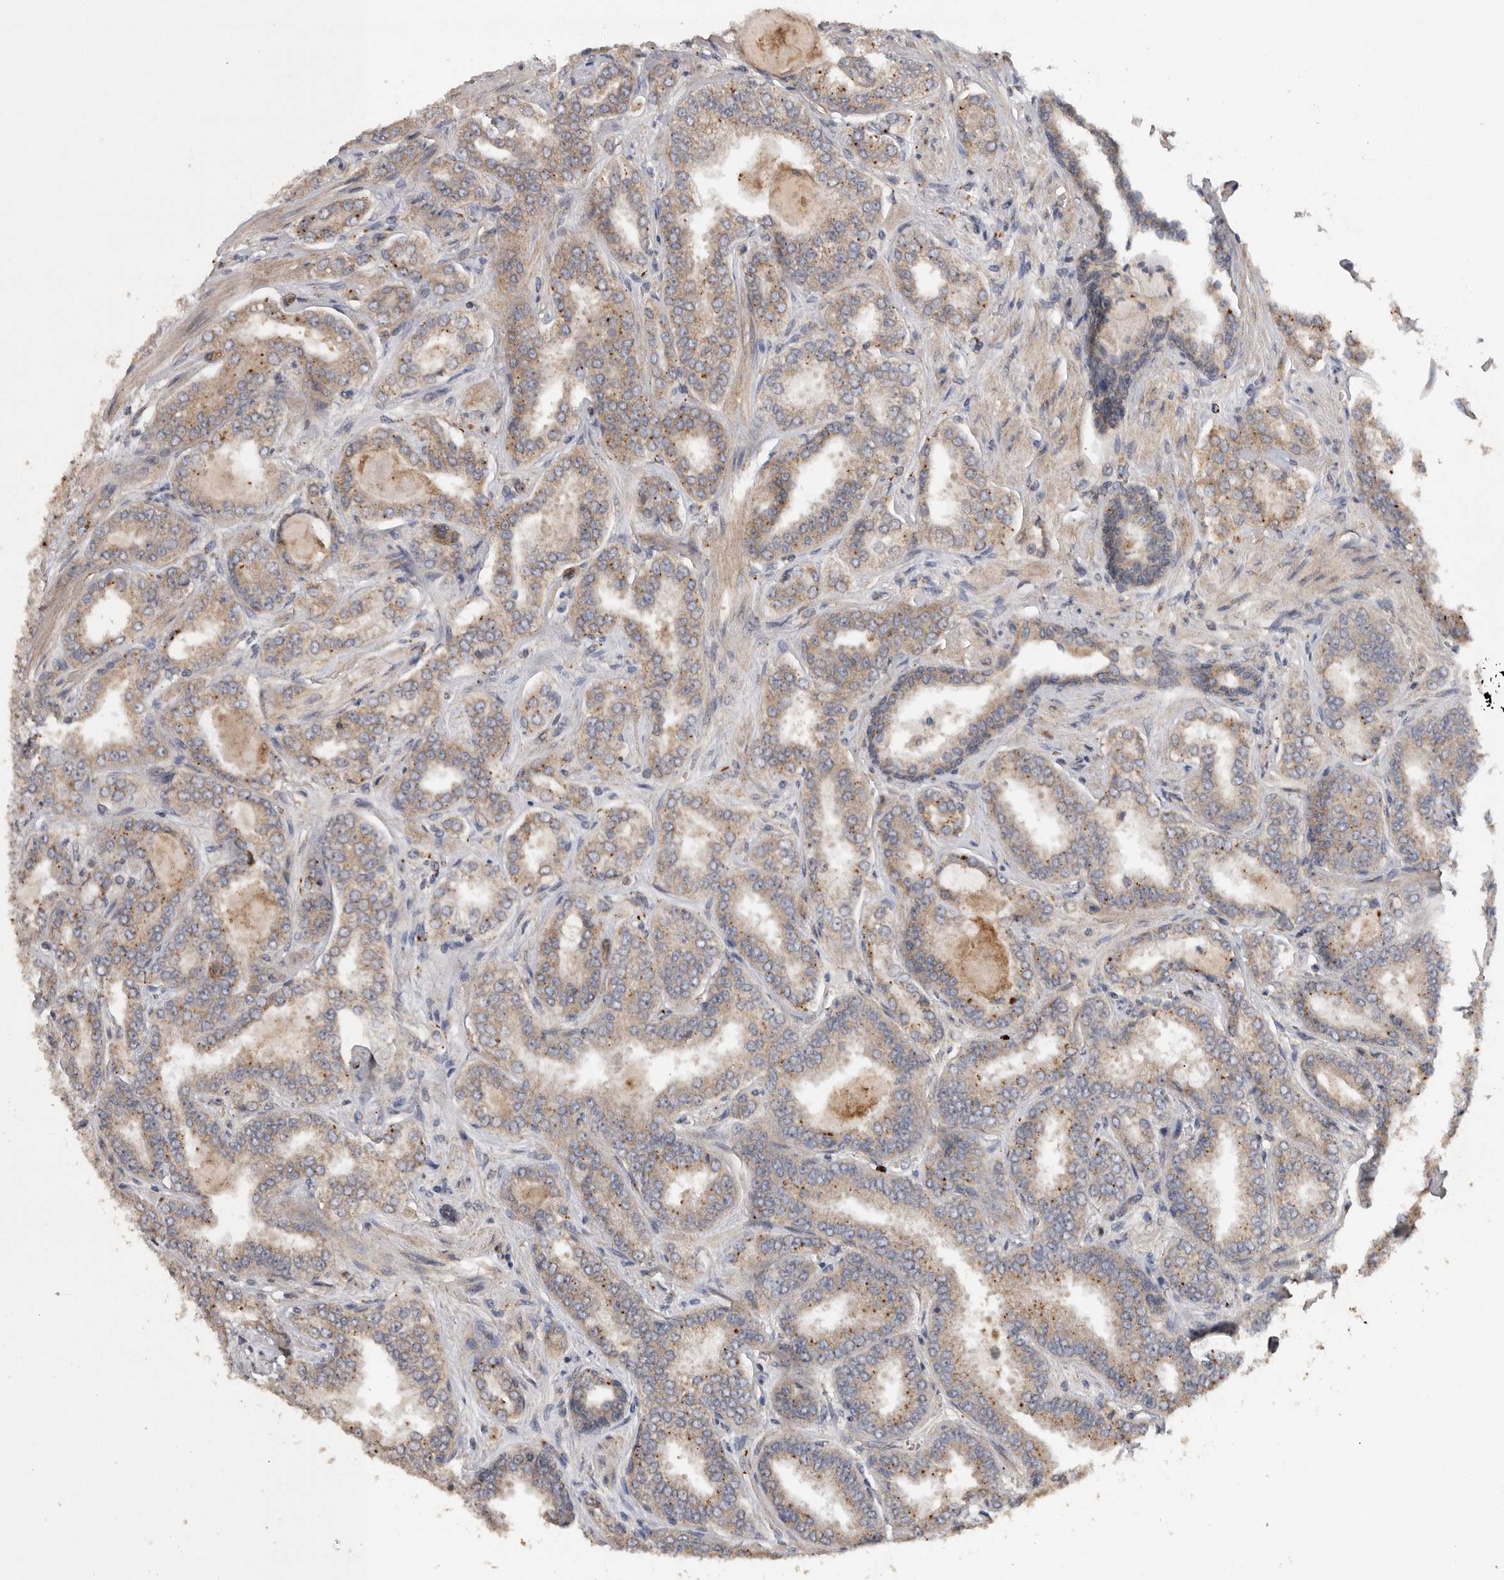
{"staining": {"intensity": "moderate", "quantity": ">75%", "location": "cytoplasmic/membranous"}, "tissue": "prostate cancer", "cell_type": "Tumor cells", "image_type": "cancer", "snomed": [{"axis": "morphology", "description": "Adenocarcinoma, High grade"}, {"axis": "topography", "description": "Prostate"}], "caption": "Prostate cancer stained for a protein (brown) displays moderate cytoplasmic/membranous positive staining in about >75% of tumor cells.", "gene": "PODXL2", "patient": {"sex": "male", "age": 71}}